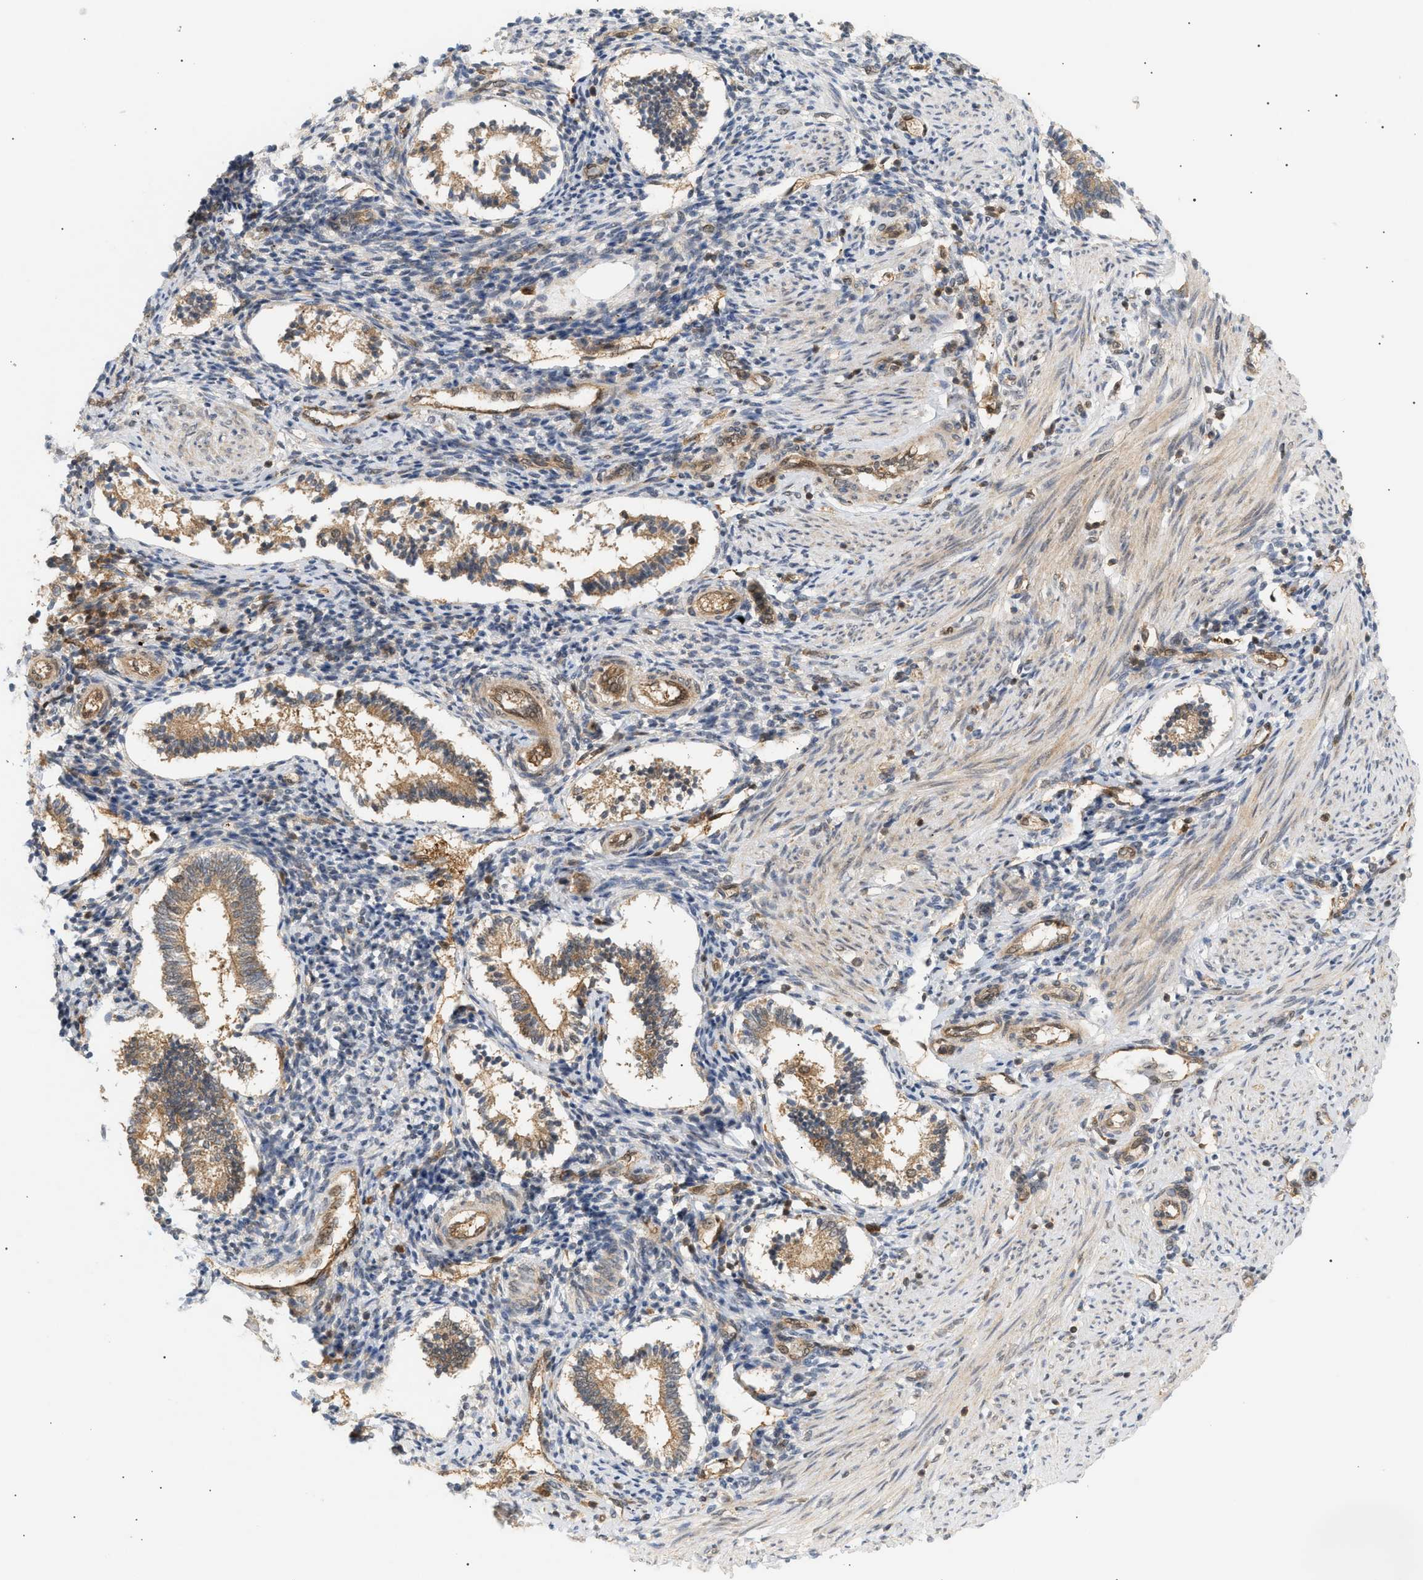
{"staining": {"intensity": "moderate", "quantity": "25%-75%", "location": "cytoplasmic/membranous"}, "tissue": "endometrium", "cell_type": "Cells in endometrial stroma", "image_type": "normal", "snomed": [{"axis": "morphology", "description": "Normal tissue, NOS"}, {"axis": "topography", "description": "Endometrium"}], "caption": "Protein expression analysis of normal endometrium displays moderate cytoplasmic/membranous positivity in approximately 25%-75% of cells in endometrial stroma.", "gene": "SHC1", "patient": {"sex": "female", "age": 42}}